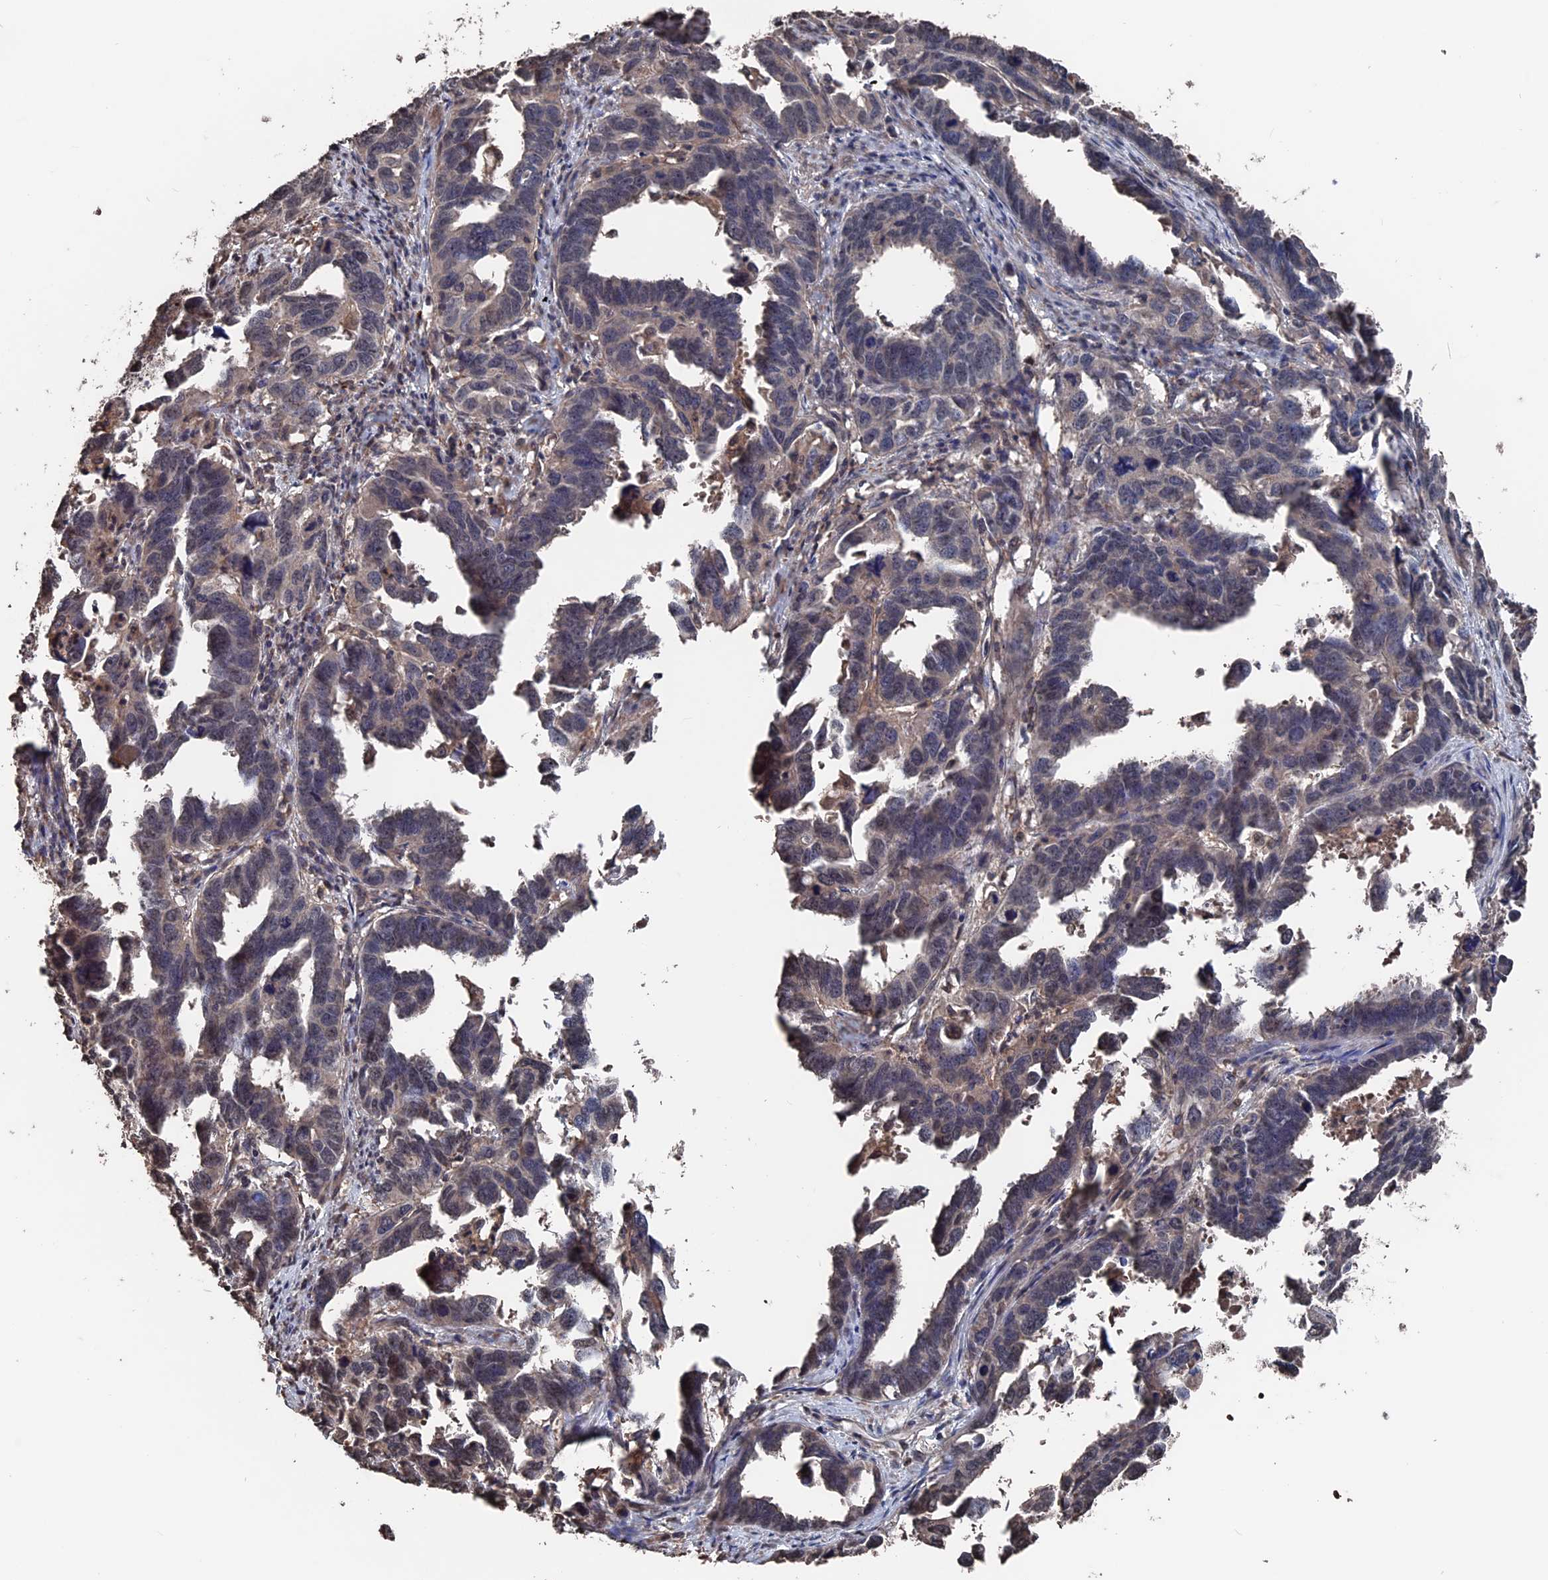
{"staining": {"intensity": "weak", "quantity": "25%-75%", "location": "nuclear"}, "tissue": "endometrial cancer", "cell_type": "Tumor cells", "image_type": "cancer", "snomed": [{"axis": "morphology", "description": "Adenocarcinoma, NOS"}, {"axis": "topography", "description": "Endometrium"}], "caption": "A histopathology image of endometrial cancer stained for a protein shows weak nuclear brown staining in tumor cells. The staining was performed using DAB (3,3'-diaminobenzidine) to visualize the protein expression in brown, while the nuclei were stained in blue with hematoxylin (Magnification: 20x).", "gene": "PDE12", "patient": {"sex": "female", "age": 65}}